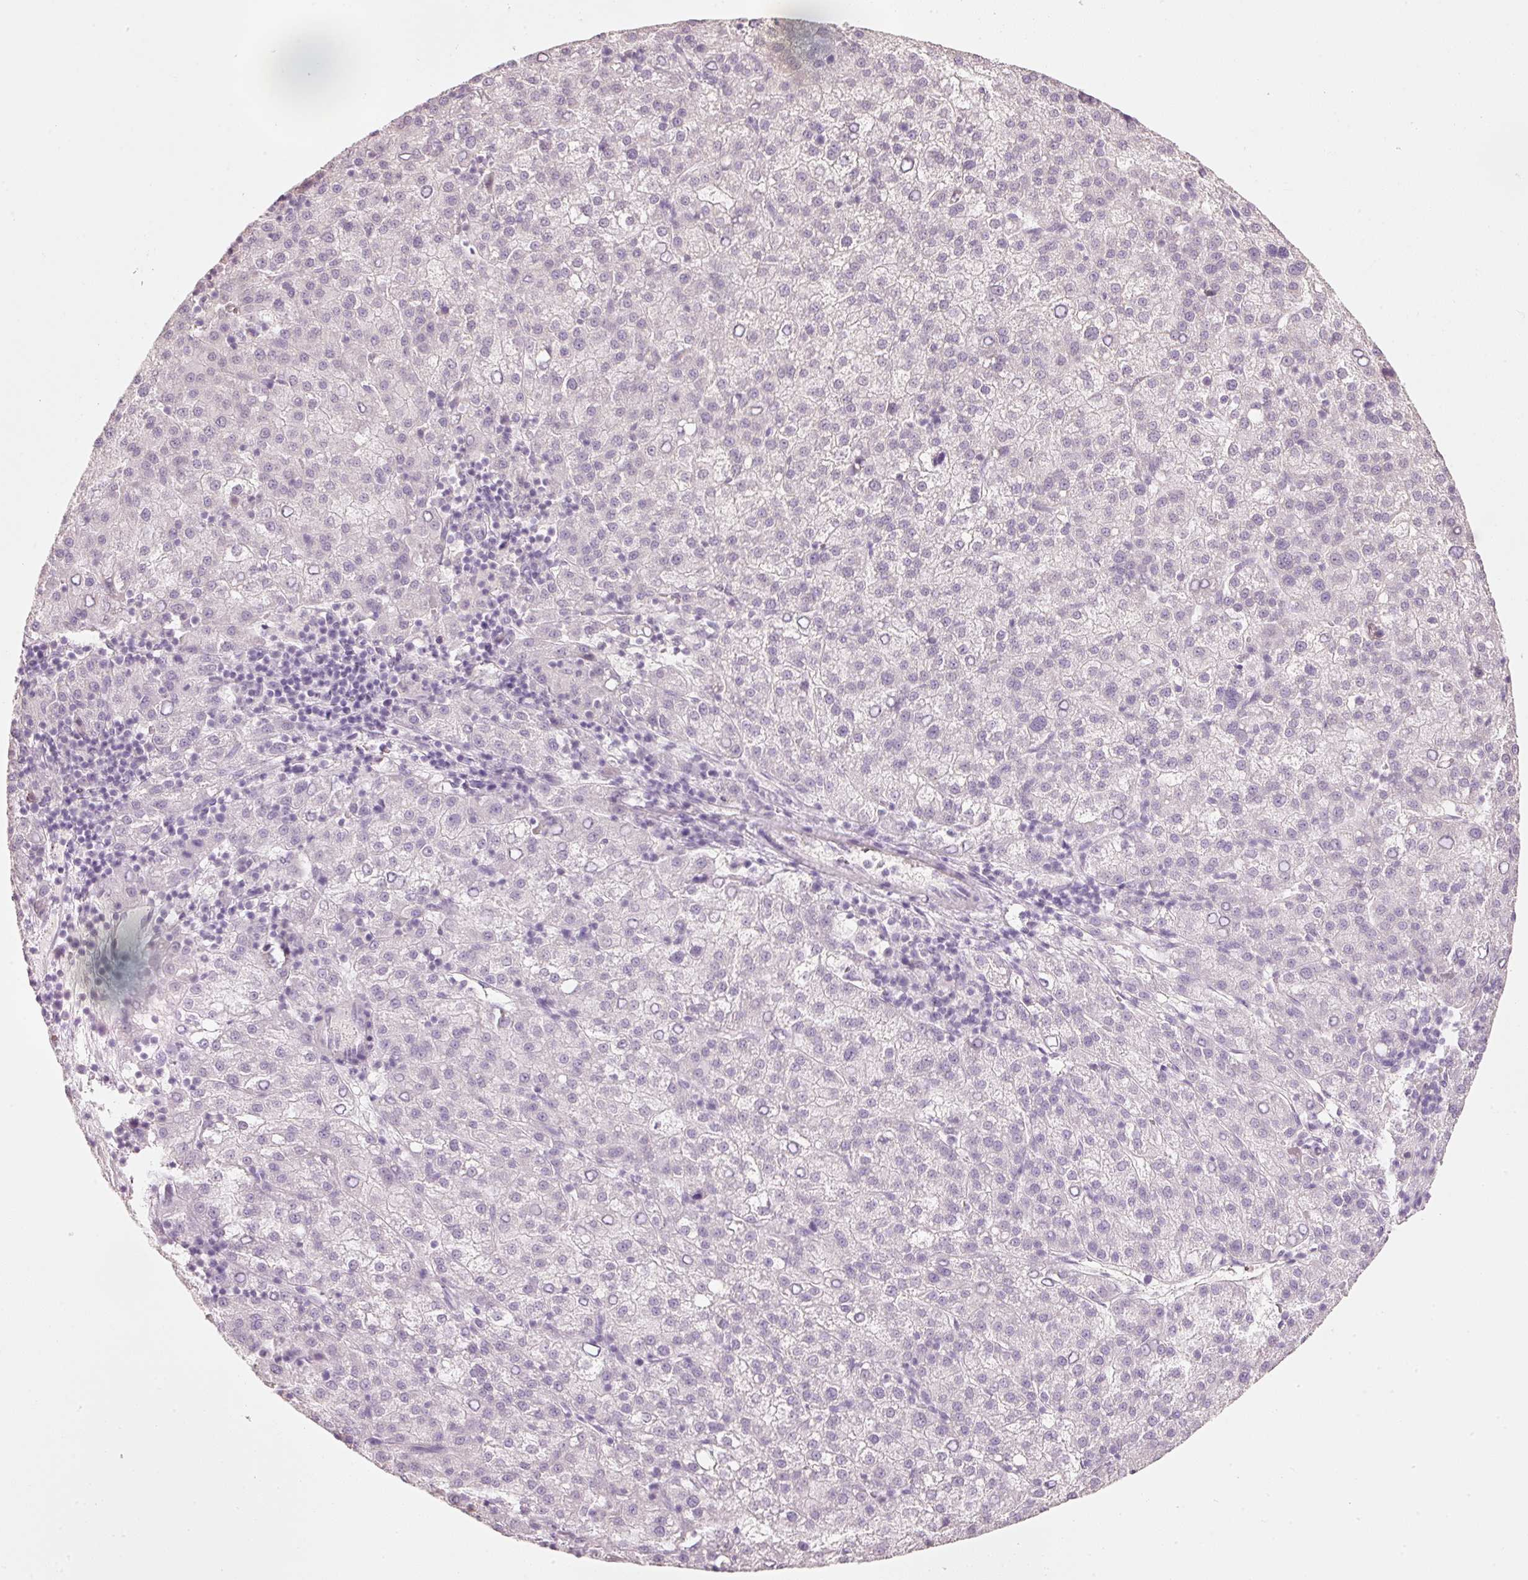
{"staining": {"intensity": "negative", "quantity": "none", "location": "none"}, "tissue": "liver cancer", "cell_type": "Tumor cells", "image_type": "cancer", "snomed": [{"axis": "morphology", "description": "Carcinoma, Hepatocellular, NOS"}, {"axis": "topography", "description": "Liver"}], "caption": "DAB immunohistochemical staining of liver cancer (hepatocellular carcinoma) shows no significant expression in tumor cells.", "gene": "STEAP1", "patient": {"sex": "female", "age": 58}}